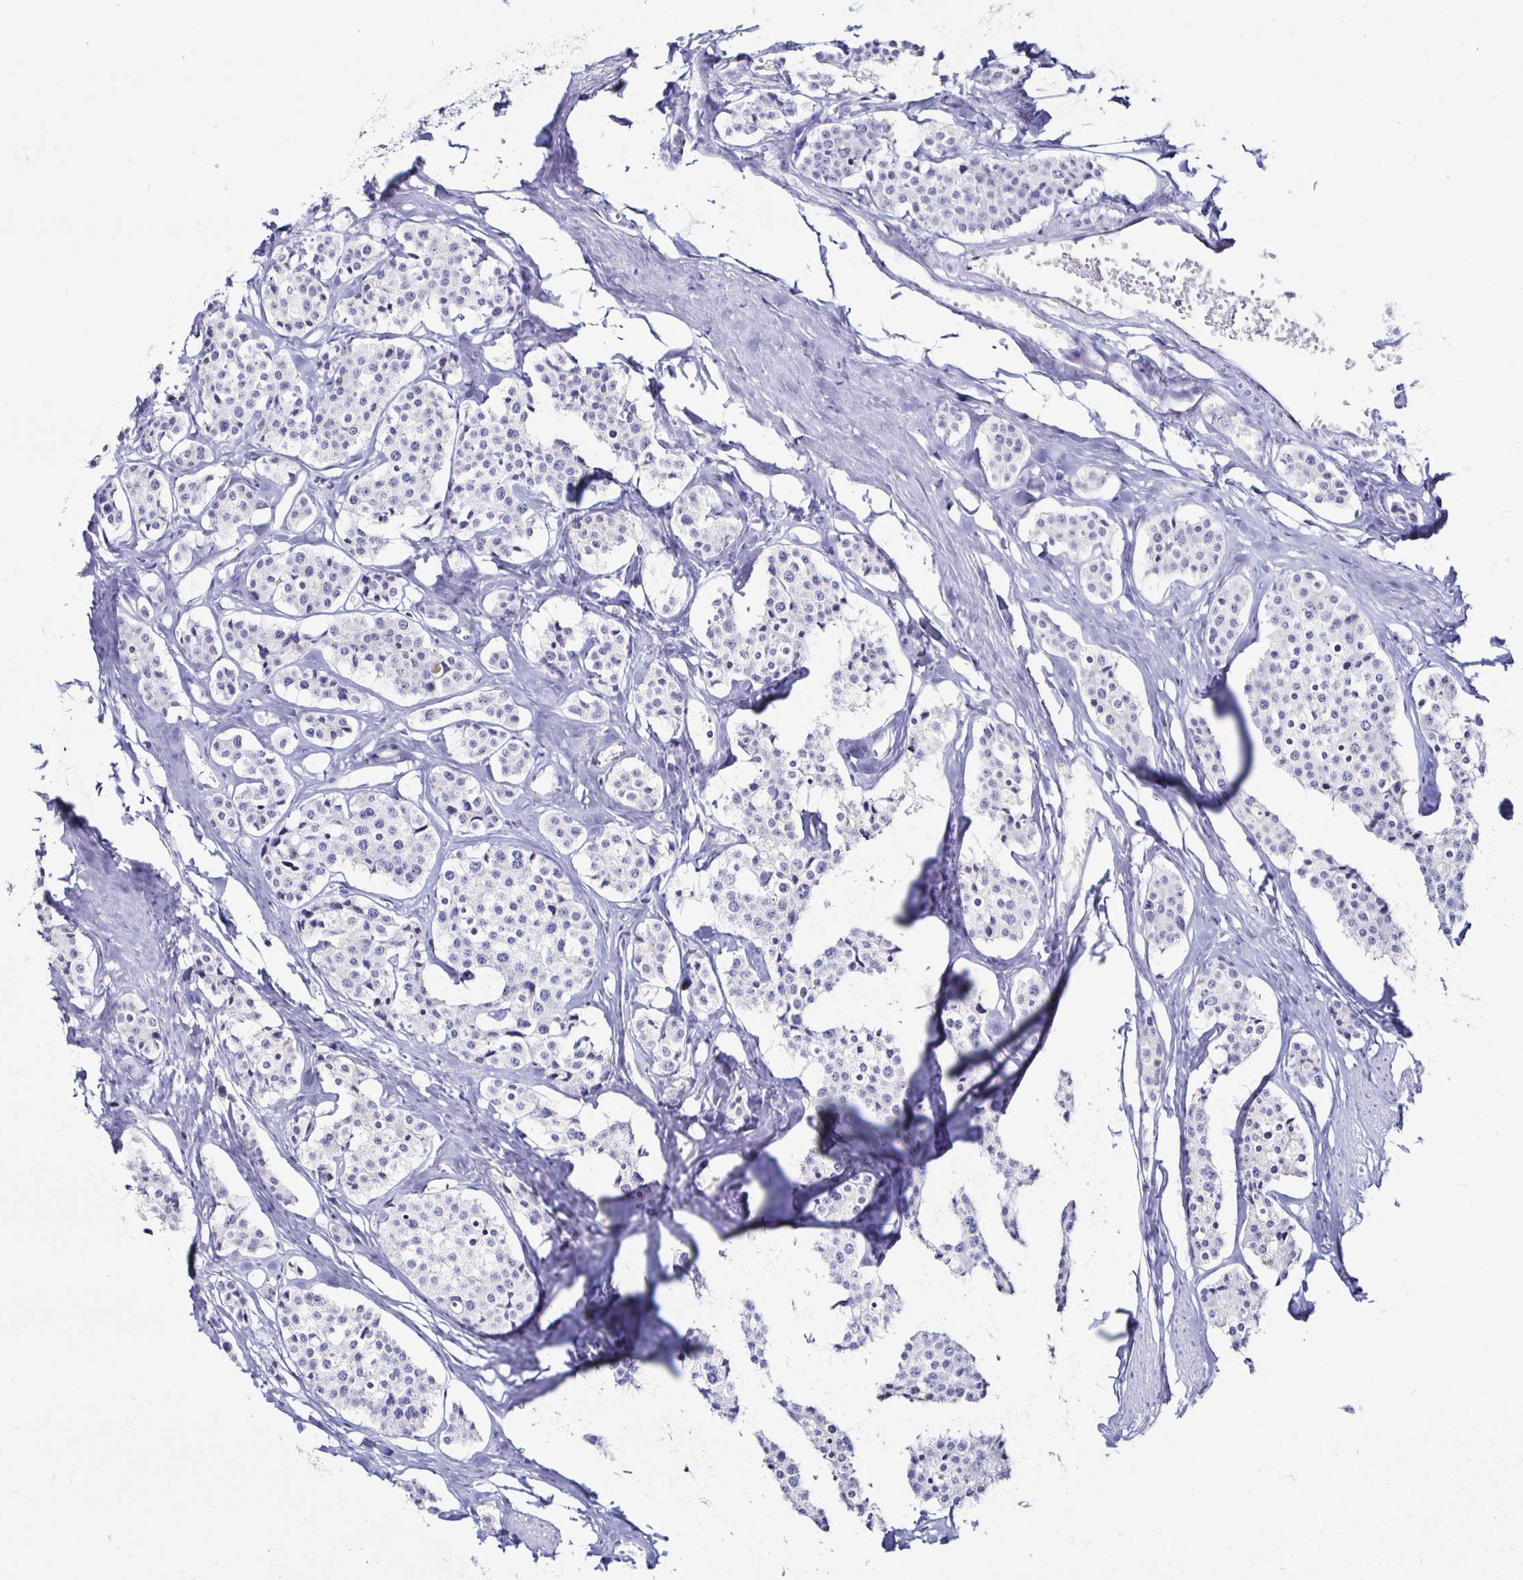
{"staining": {"intensity": "negative", "quantity": "none", "location": "none"}, "tissue": "carcinoid", "cell_type": "Tumor cells", "image_type": "cancer", "snomed": [{"axis": "morphology", "description": "Carcinoid, malignant, NOS"}, {"axis": "topography", "description": "Small intestine"}], "caption": "This photomicrograph is of carcinoid stained with IHC to label a protein in brown with the nuclei are counter-stained blue. There is no staining in tumor cells.", "gene": "SIRPA", "patient": {"sex": "male", "age": 60}}